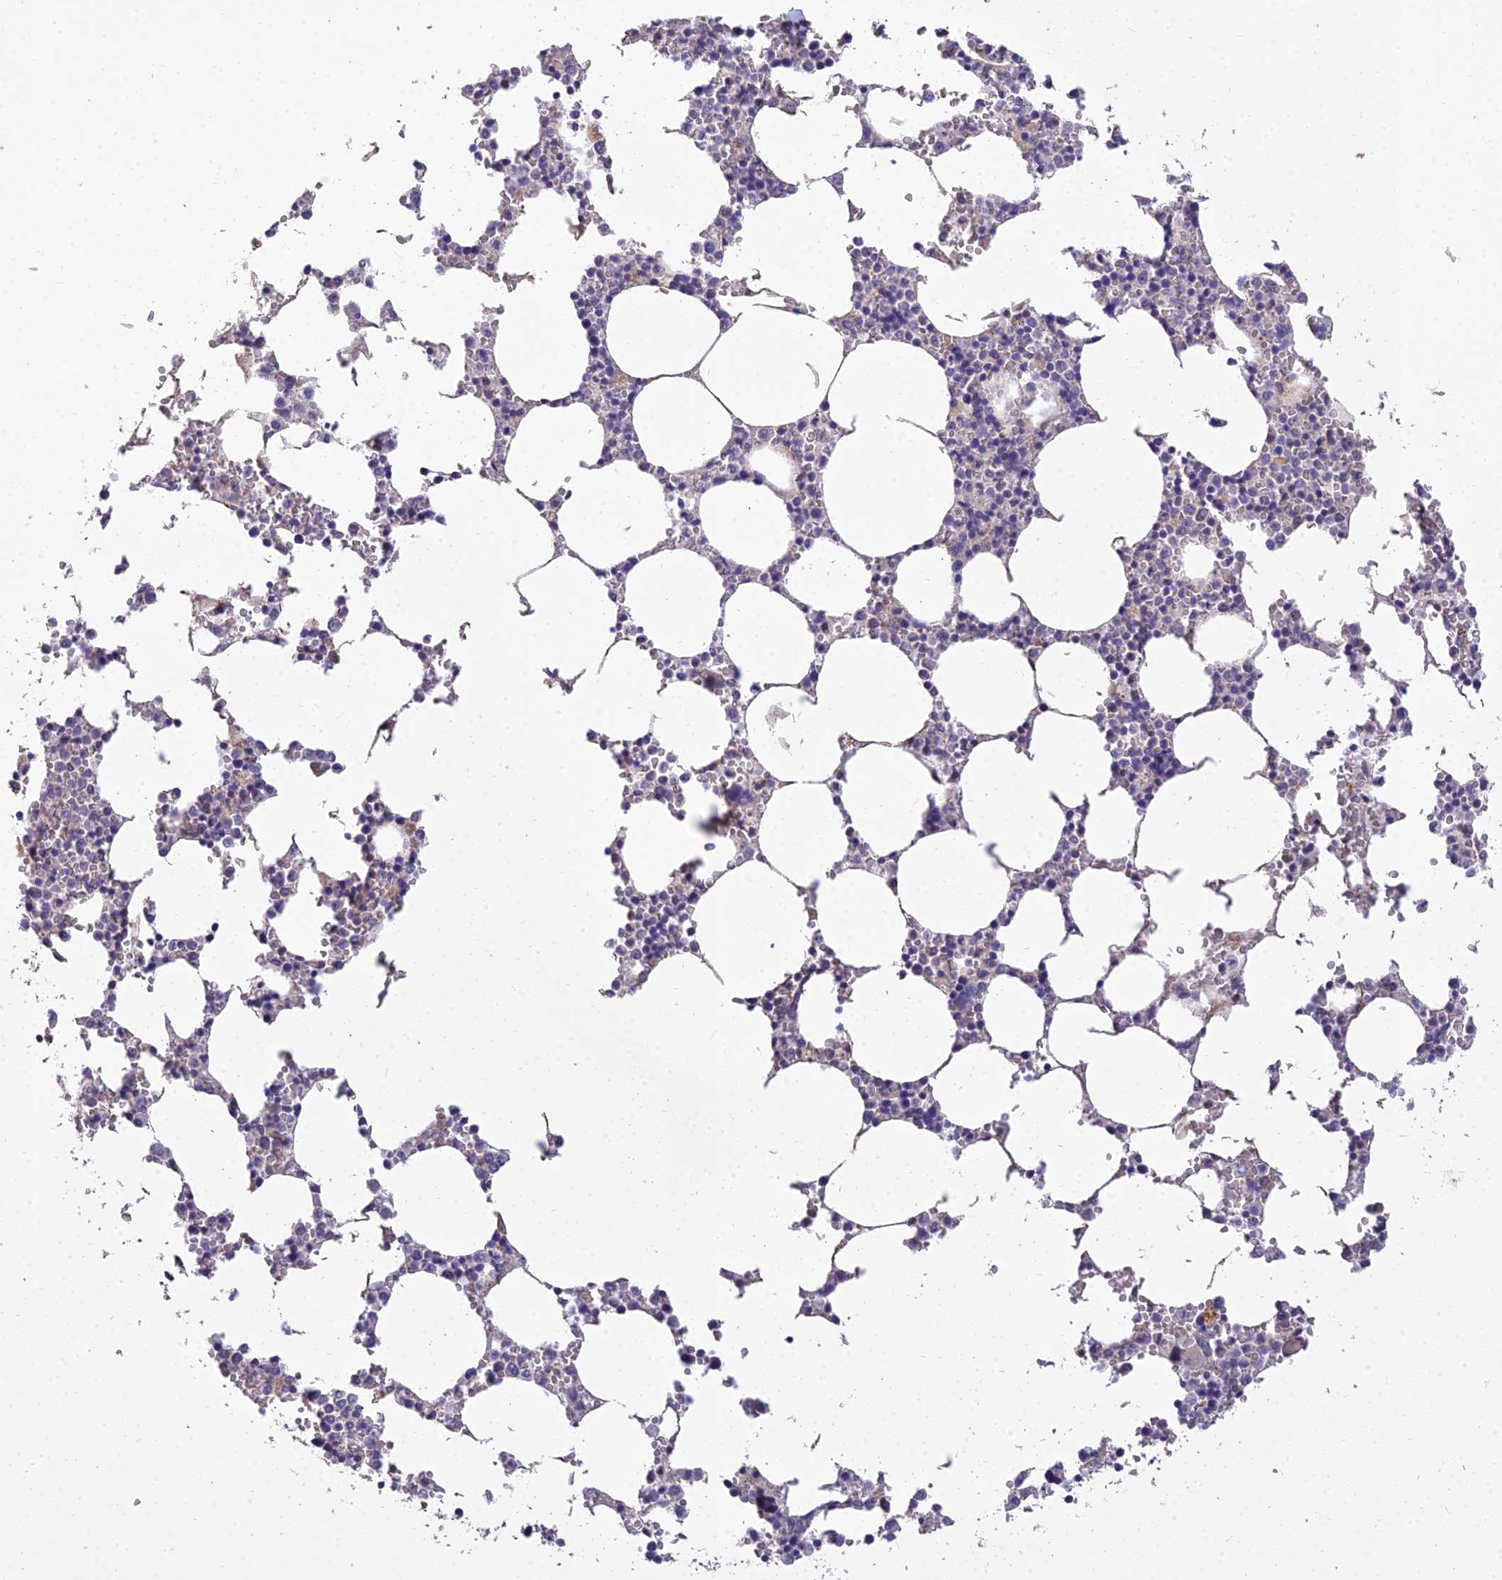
{"staining": {"intensity": "negative", "quantity": "none", "location": "none"}, "tissue": "bone marrow", "cell_type": "Hematopoietic cells", "image_type": "normal", "snomed": [{"axis": "morphology", "description": "Normal tissue, NOS"}, {"axis": "topography", "description": "Bone marrow"}], "caption": "Hematopoietic cells show no significant expression in normal bone marrow. Nuclei are stained in blue.", "gene": "ARL8A", "patient": {"sex": "female", "age": 64}}